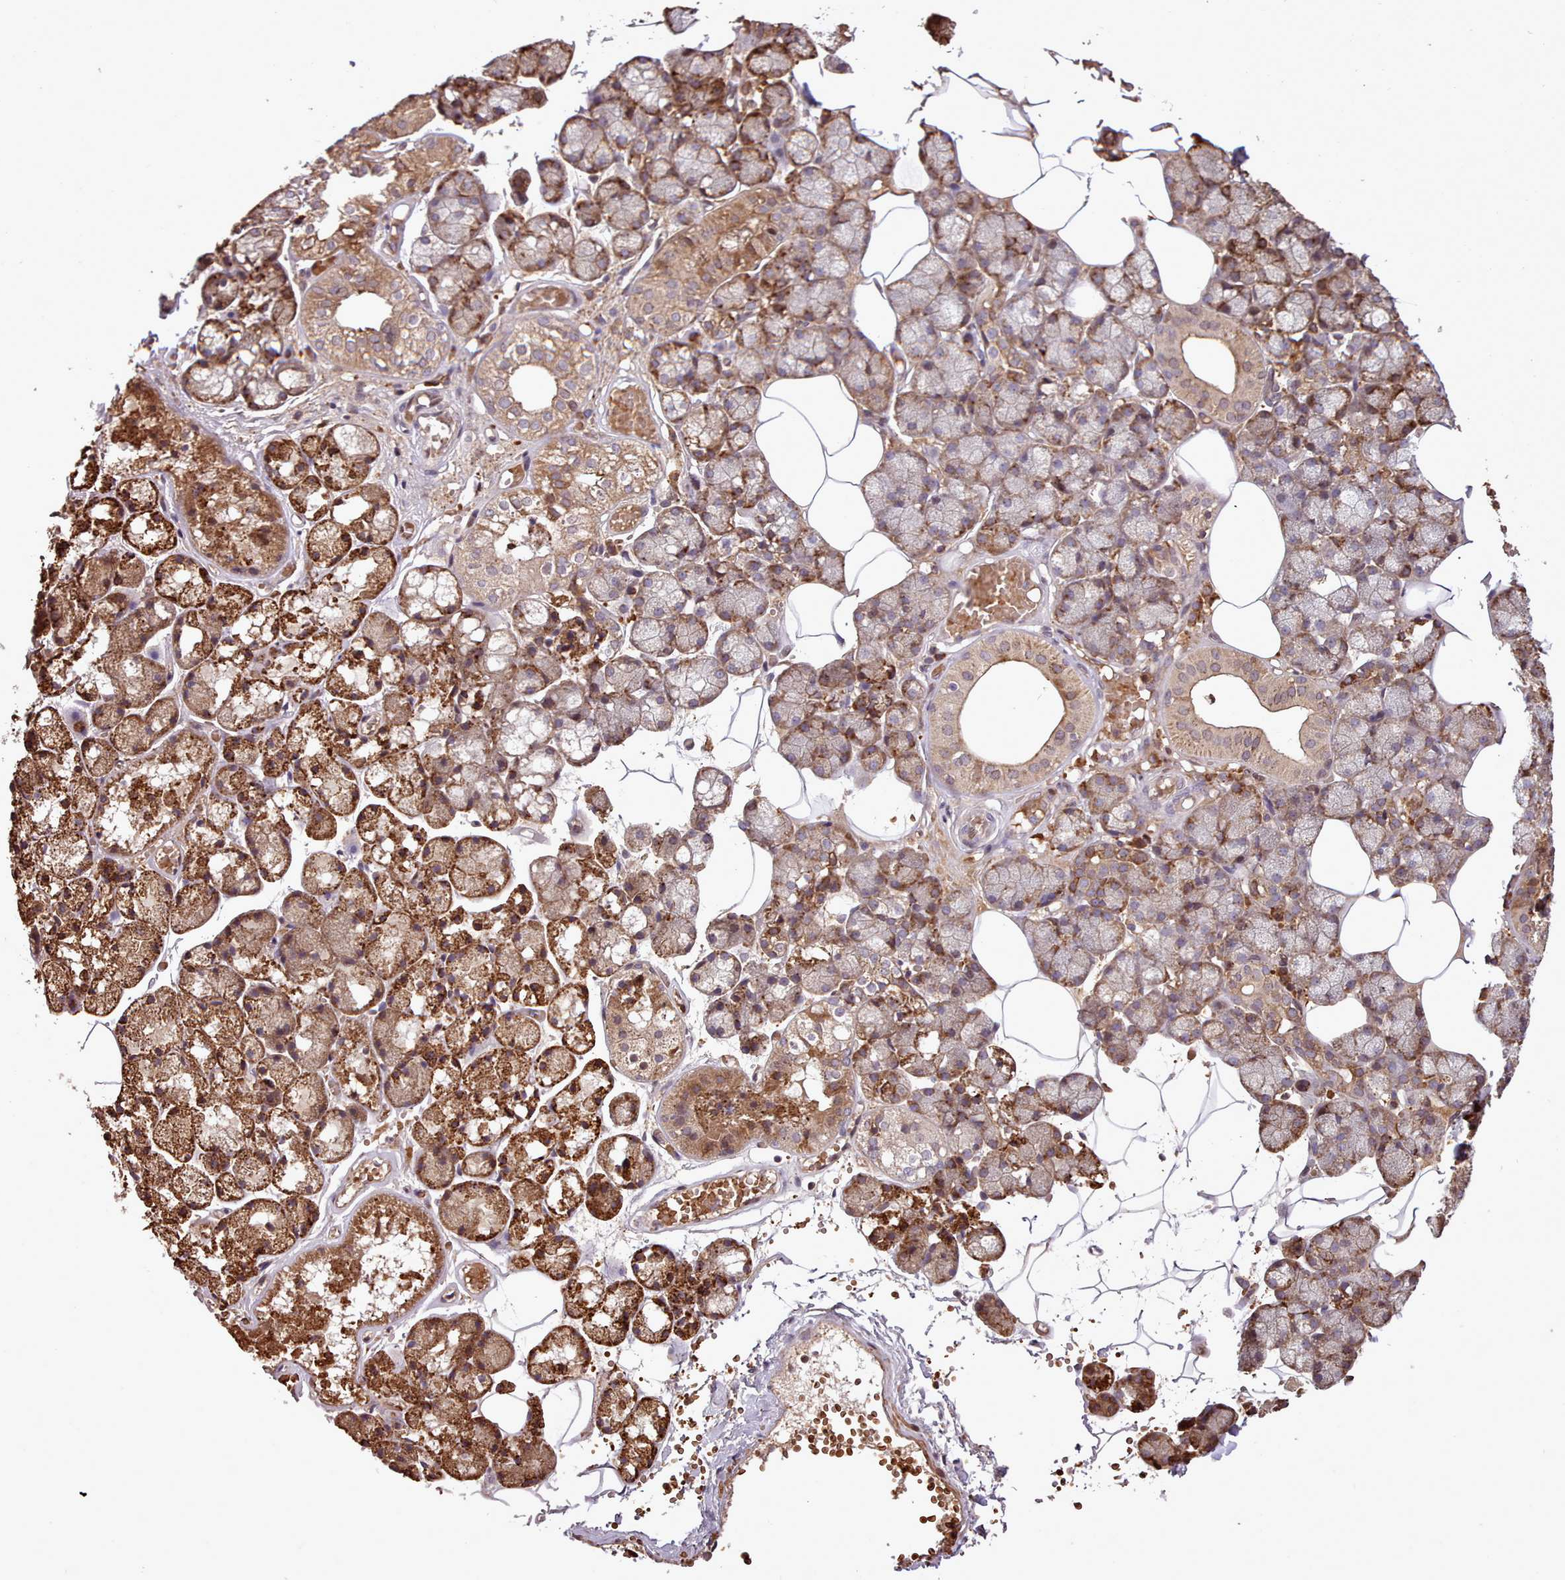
{"staining": {"intensity": "strong", "quantity": ">75%", "location": "cytoplasmic/membranous"}, "tissue": "salivary gland", "cell_type": "Glandular cells", "image_type": "normal", "snomed": [{"axis": "morphology", "description": "Normal tissue, NOS"}, {"axis": "topography", "description": "Salivary gland"}], "caption": "The image displays immunohistochemical staining of benign salivary gland. There is strong cytoplasmic/membranous positivity is present in approximately >75% of glandular cells.", "gene": "CABP1", "patient": {"sex": "male", "age": 62}}